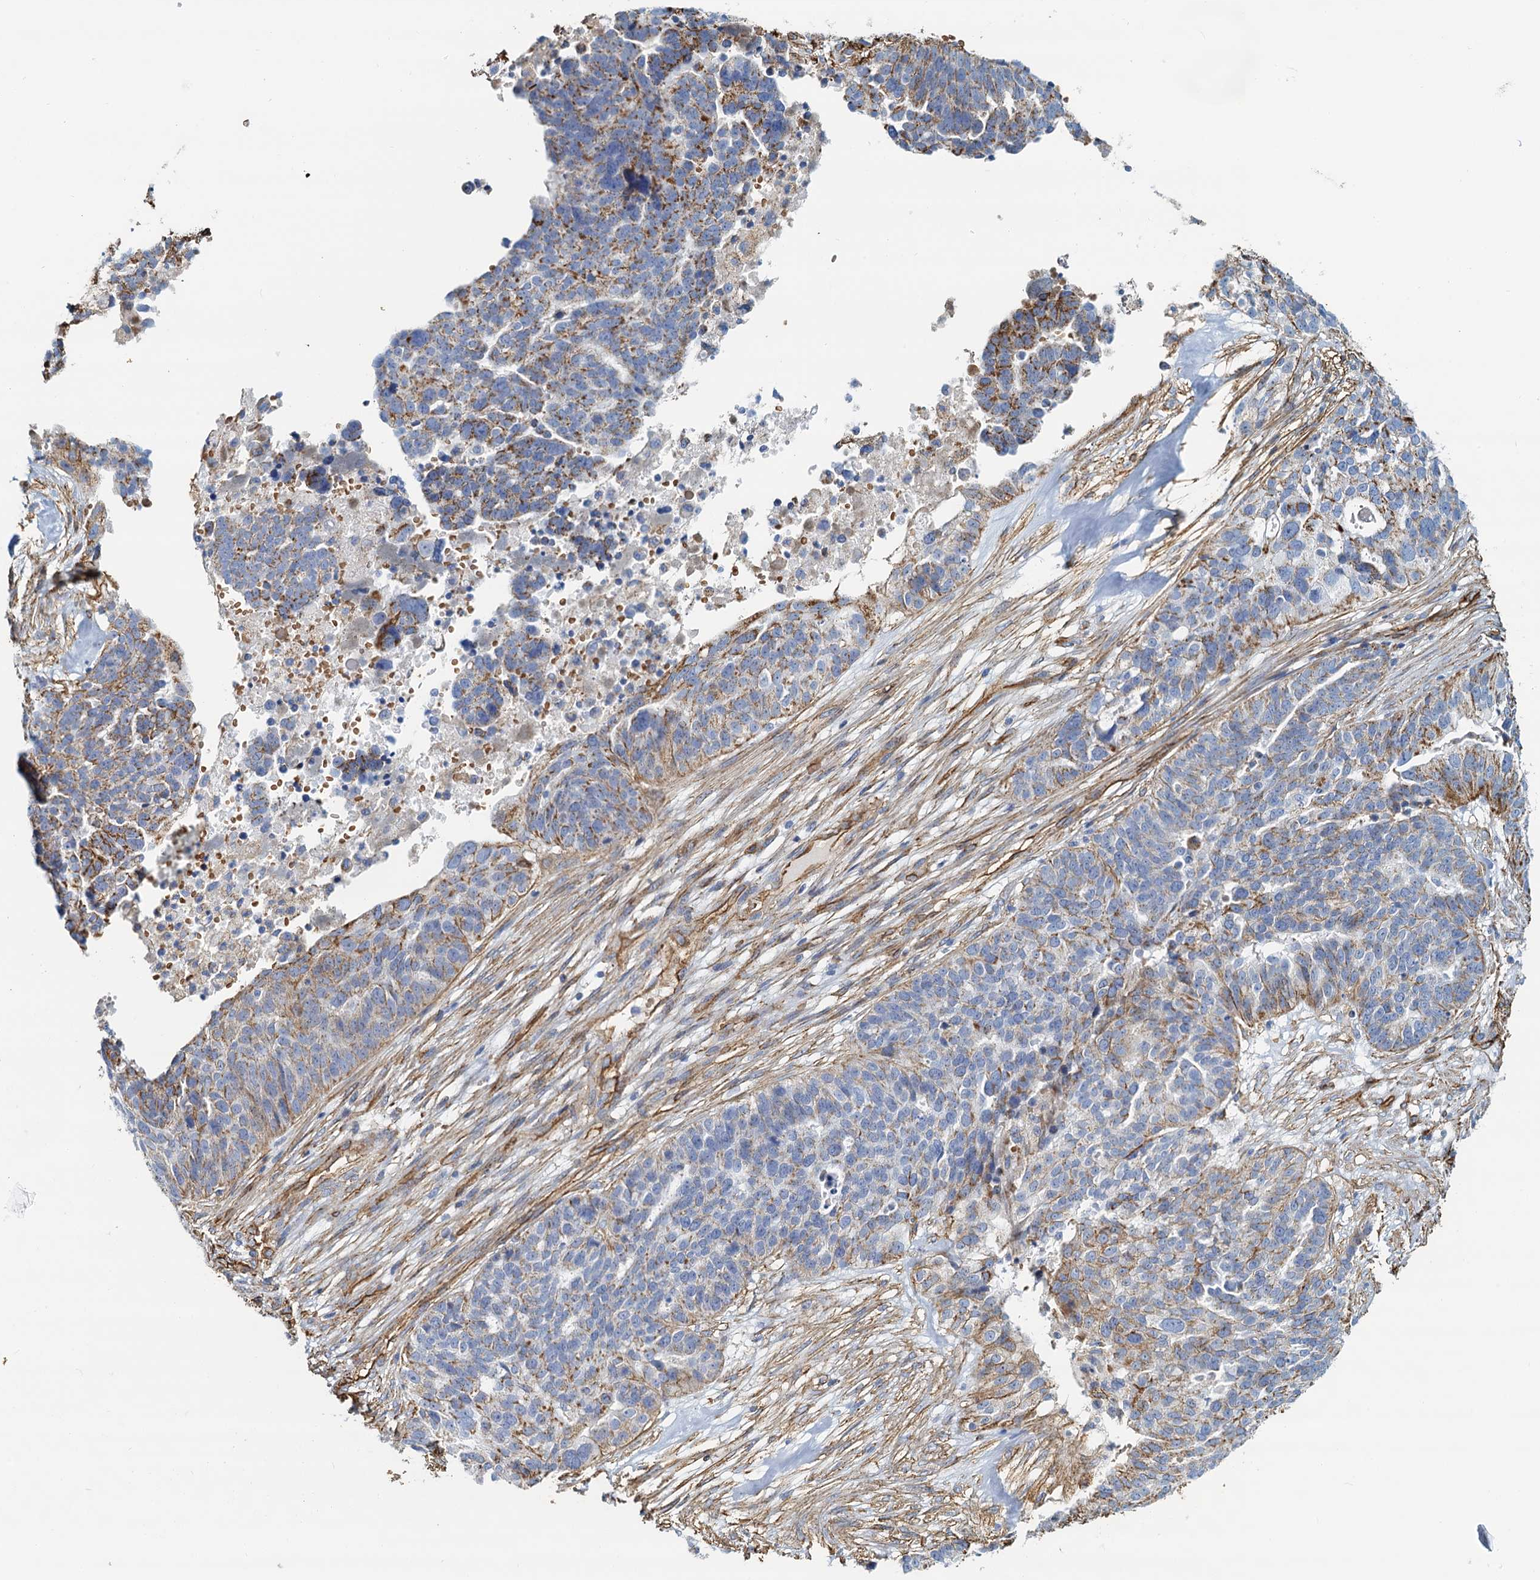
{"staining": {"intensity": "weak", "quantity": "25%-75%", "location": "cytoplasmic/membranous"}, "tissue": "ovarian cancer", "cell_type": "Tumor cells", "image_type": "cancer", "snomed": [{"axis": "morphology", "description": "Cystadenocarcinoma, serous, NOS"}, {"axis": "topography", "description": "Ovary"}], "caption": "Brown immunohistochemical staining in ovarian cancer reveals weak cytoplasmic/membranous positivity in about 25%-75% of tumor cells.", "gene": "DGKG", "patient": {"sex": "female", "age": 59}}